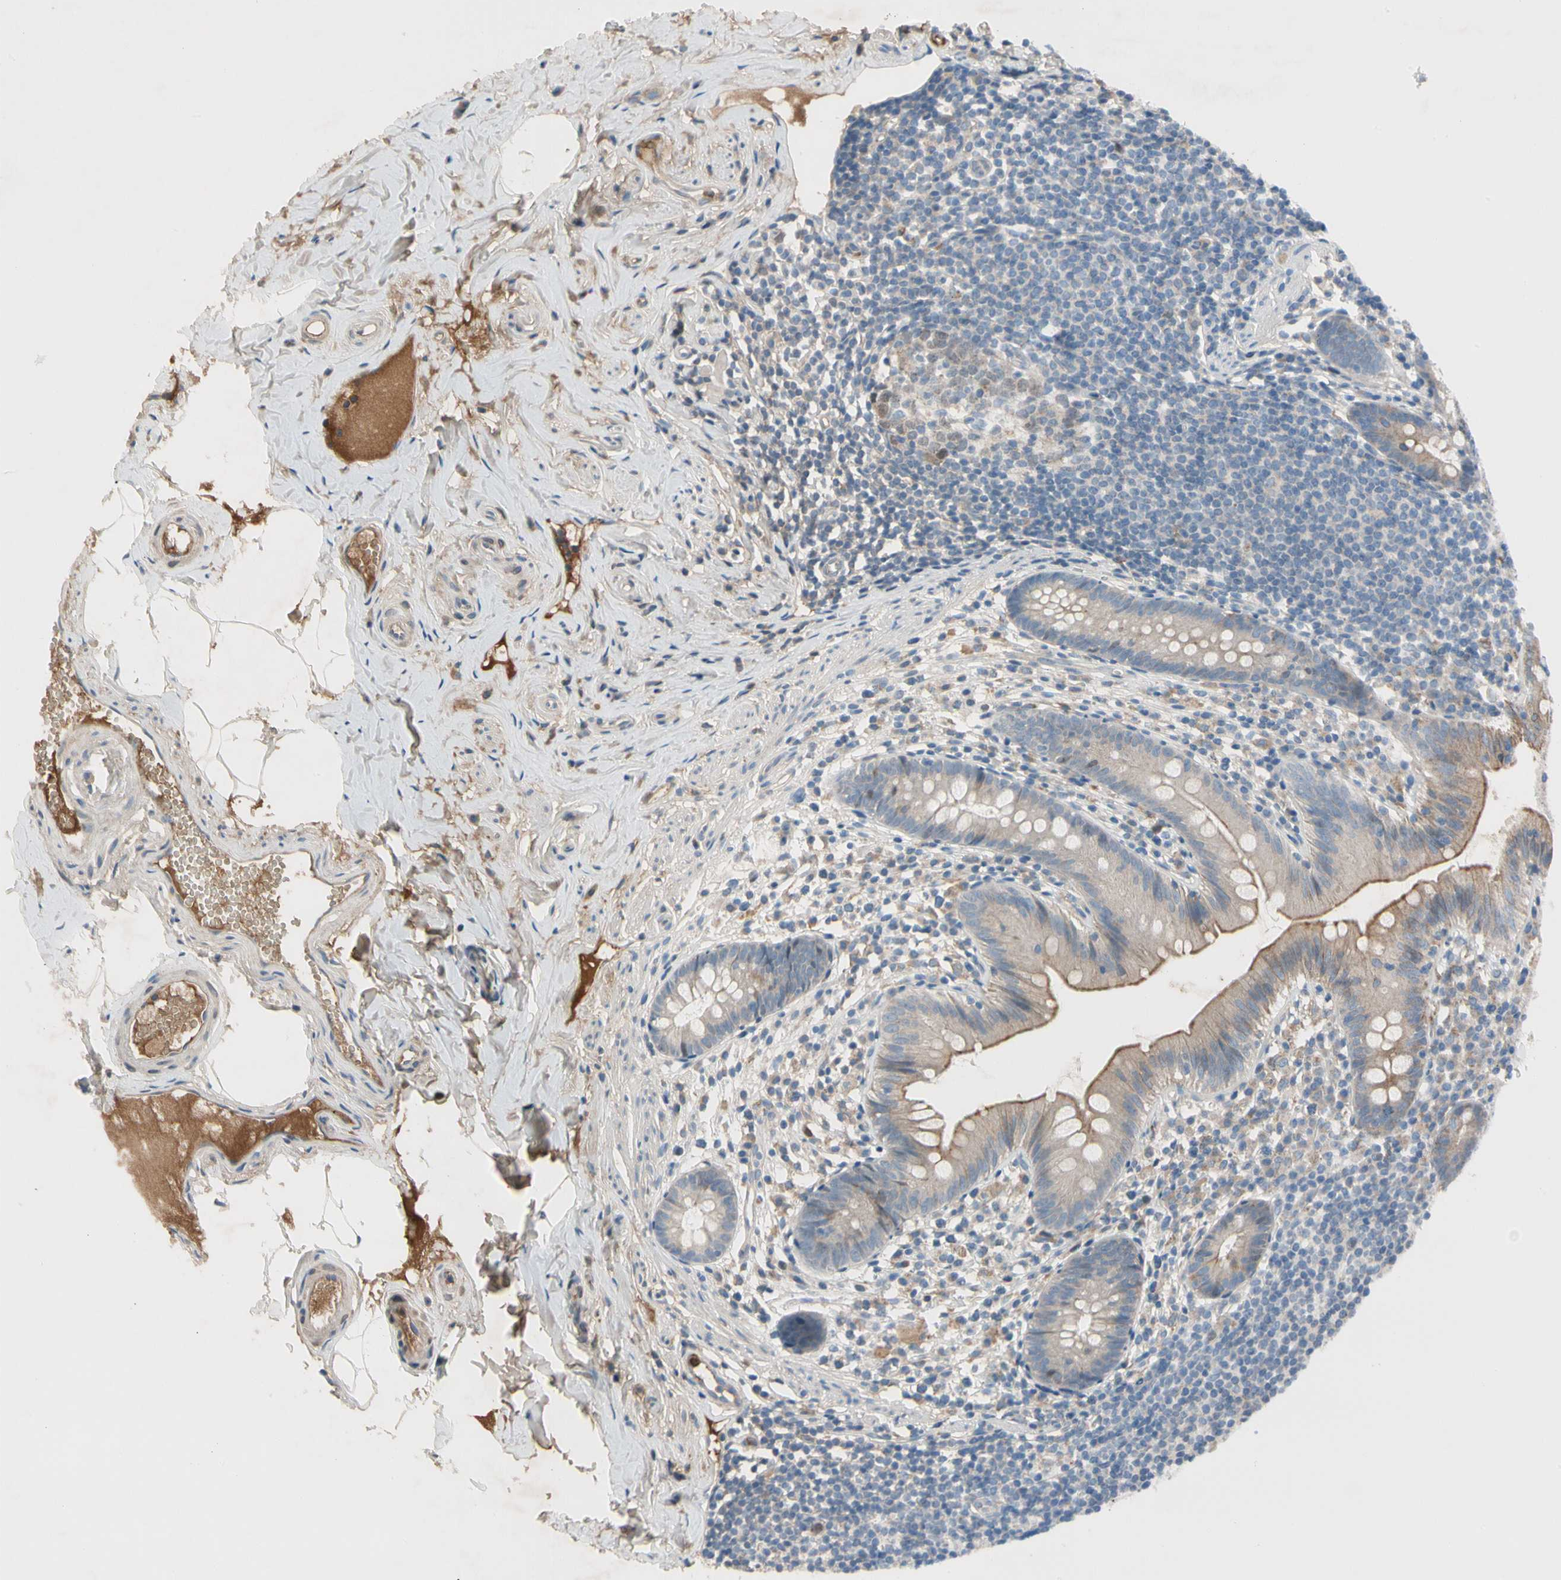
{"staining": {"intensity": "weak", "quantity": "<25%", "location": "cytoplasmic/membranous"}, "tissue": "appendix", "cell_type": "Glandular cells", "image_type": "normal", "snomed": [{"axis": "morphology", "description": "Normal tissue, NOS"}, {"axis": "topography", "description": "Appendix"}], "caption": "DAB immunohistochemical staining of benign human appendix demonstrates no significant expression in glandular cells.", "gene": "HJURP", "patient": {"sex": "male", "age": 52}}